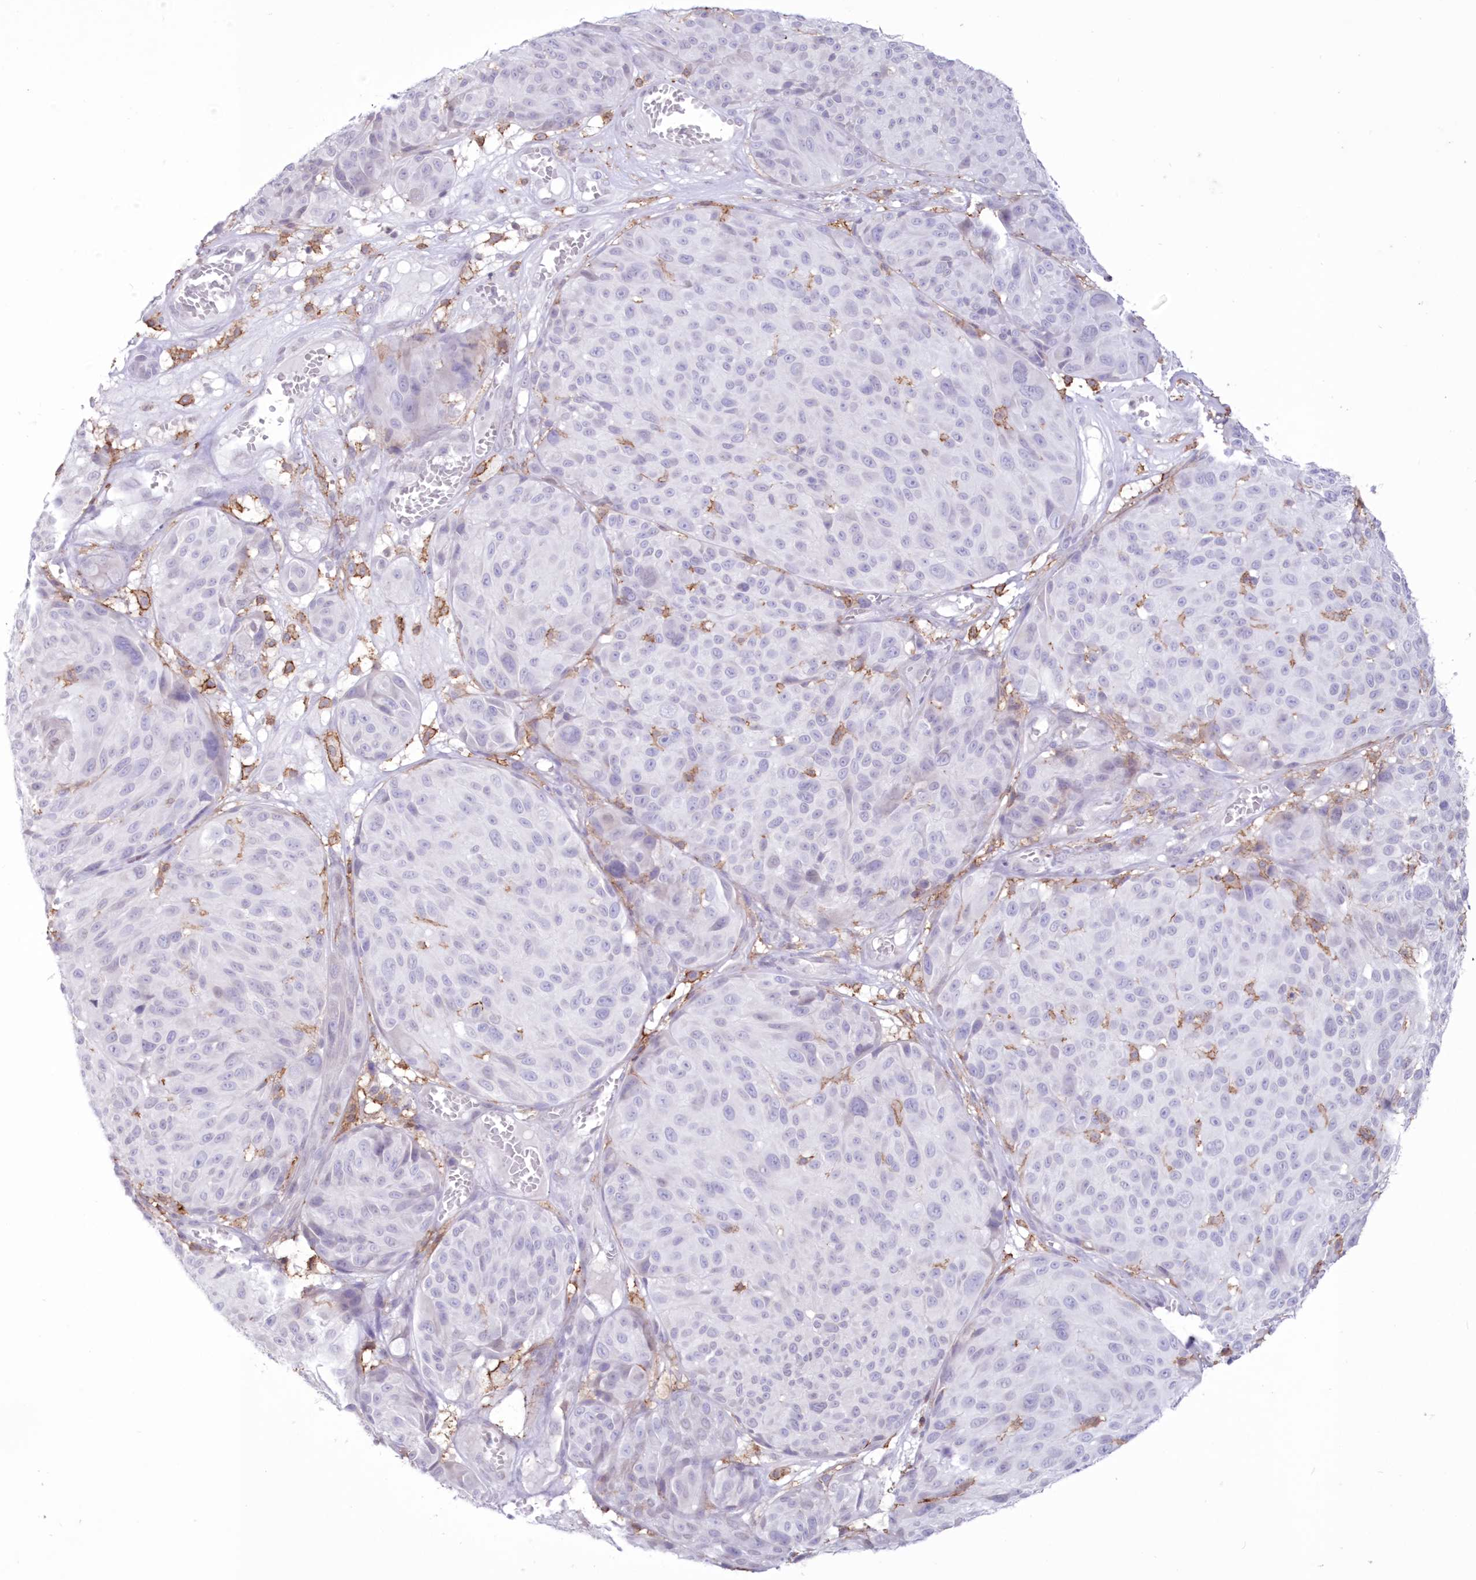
{"staining": {"intensity": "negative", "quantity": "none", "location": "none"}, "tissue": "melanoma", "cell_type": "Tumor cells", "image_type": "cancer", "snomed": [{"axis": "morphology", "description": "Malignant melanoma, NOS"}, {"axis": "topography", "description": "Skin"}], "caption": "This is an immunohistochemistry (IHC) micrograph of malignant melanoma. There is no staining in tumor cells.", "gene": "C11orf1", "patient": {"sex": "male", "age": 83}}